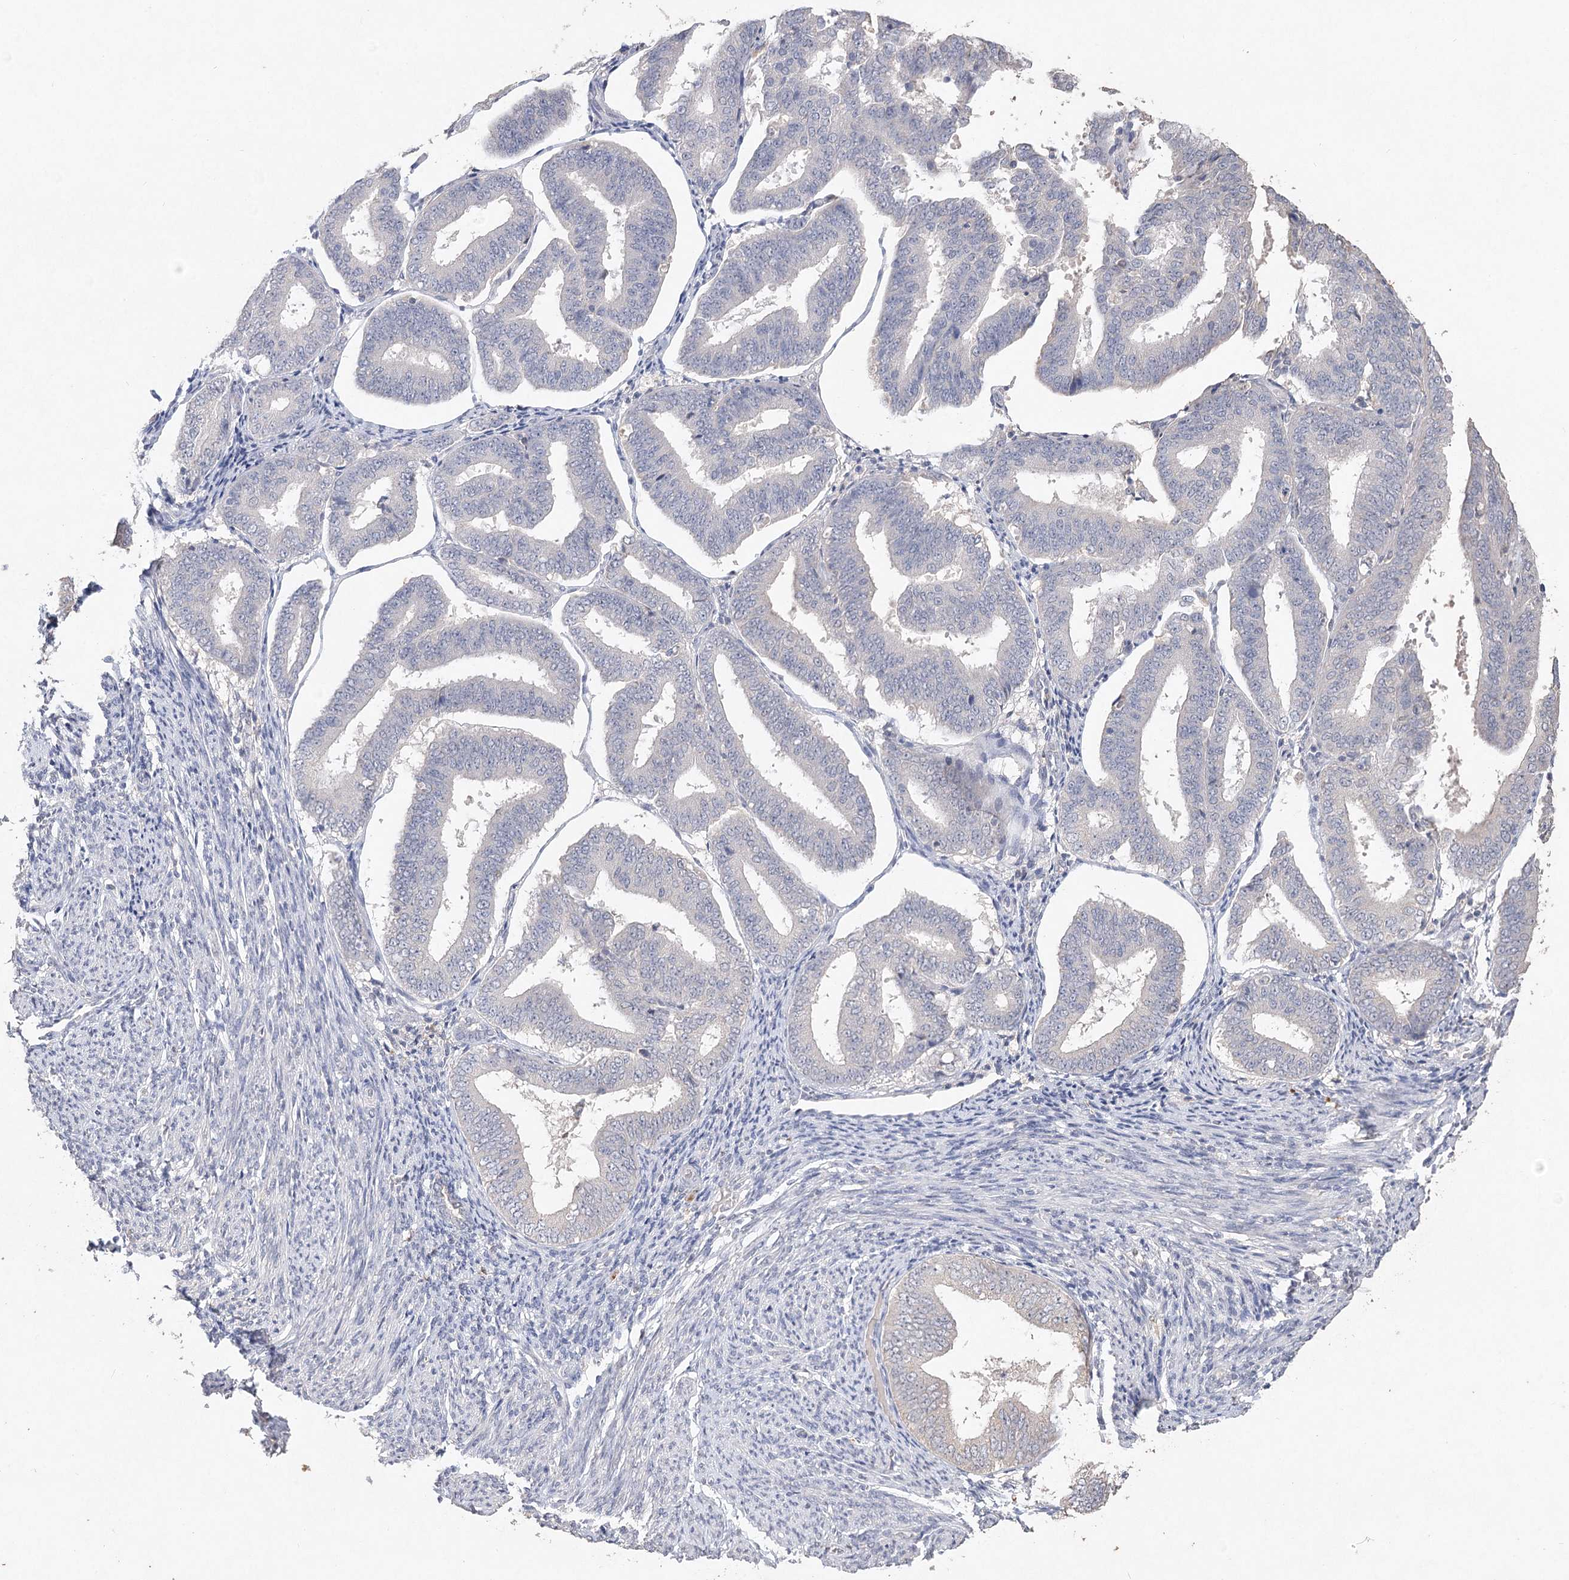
{"staining": {"intensity": "negative", "quantity": "none", "location": "none"}, "tissue": "endometrial cancer", "cell_type": "Tumor cells", "image_type": "cancer", "snomed": [{"axis": "morphology", "description": "Adenocarcinoma, NOS"}, {"axis": "topography", "description": "Endometrium"}], "caption": "The micrograph exhibits no staining of tumor cells in endometrial adenocarcinoma. The staining was performed using DAB (3,3'-diaminobenzidine) to visualize the protein expression in brown, while the nuclei were stained in blue with hematoxylin (Magnification: 20x).", "gene": "ARSI", "patient": {"sex": "female", "age": 63}}